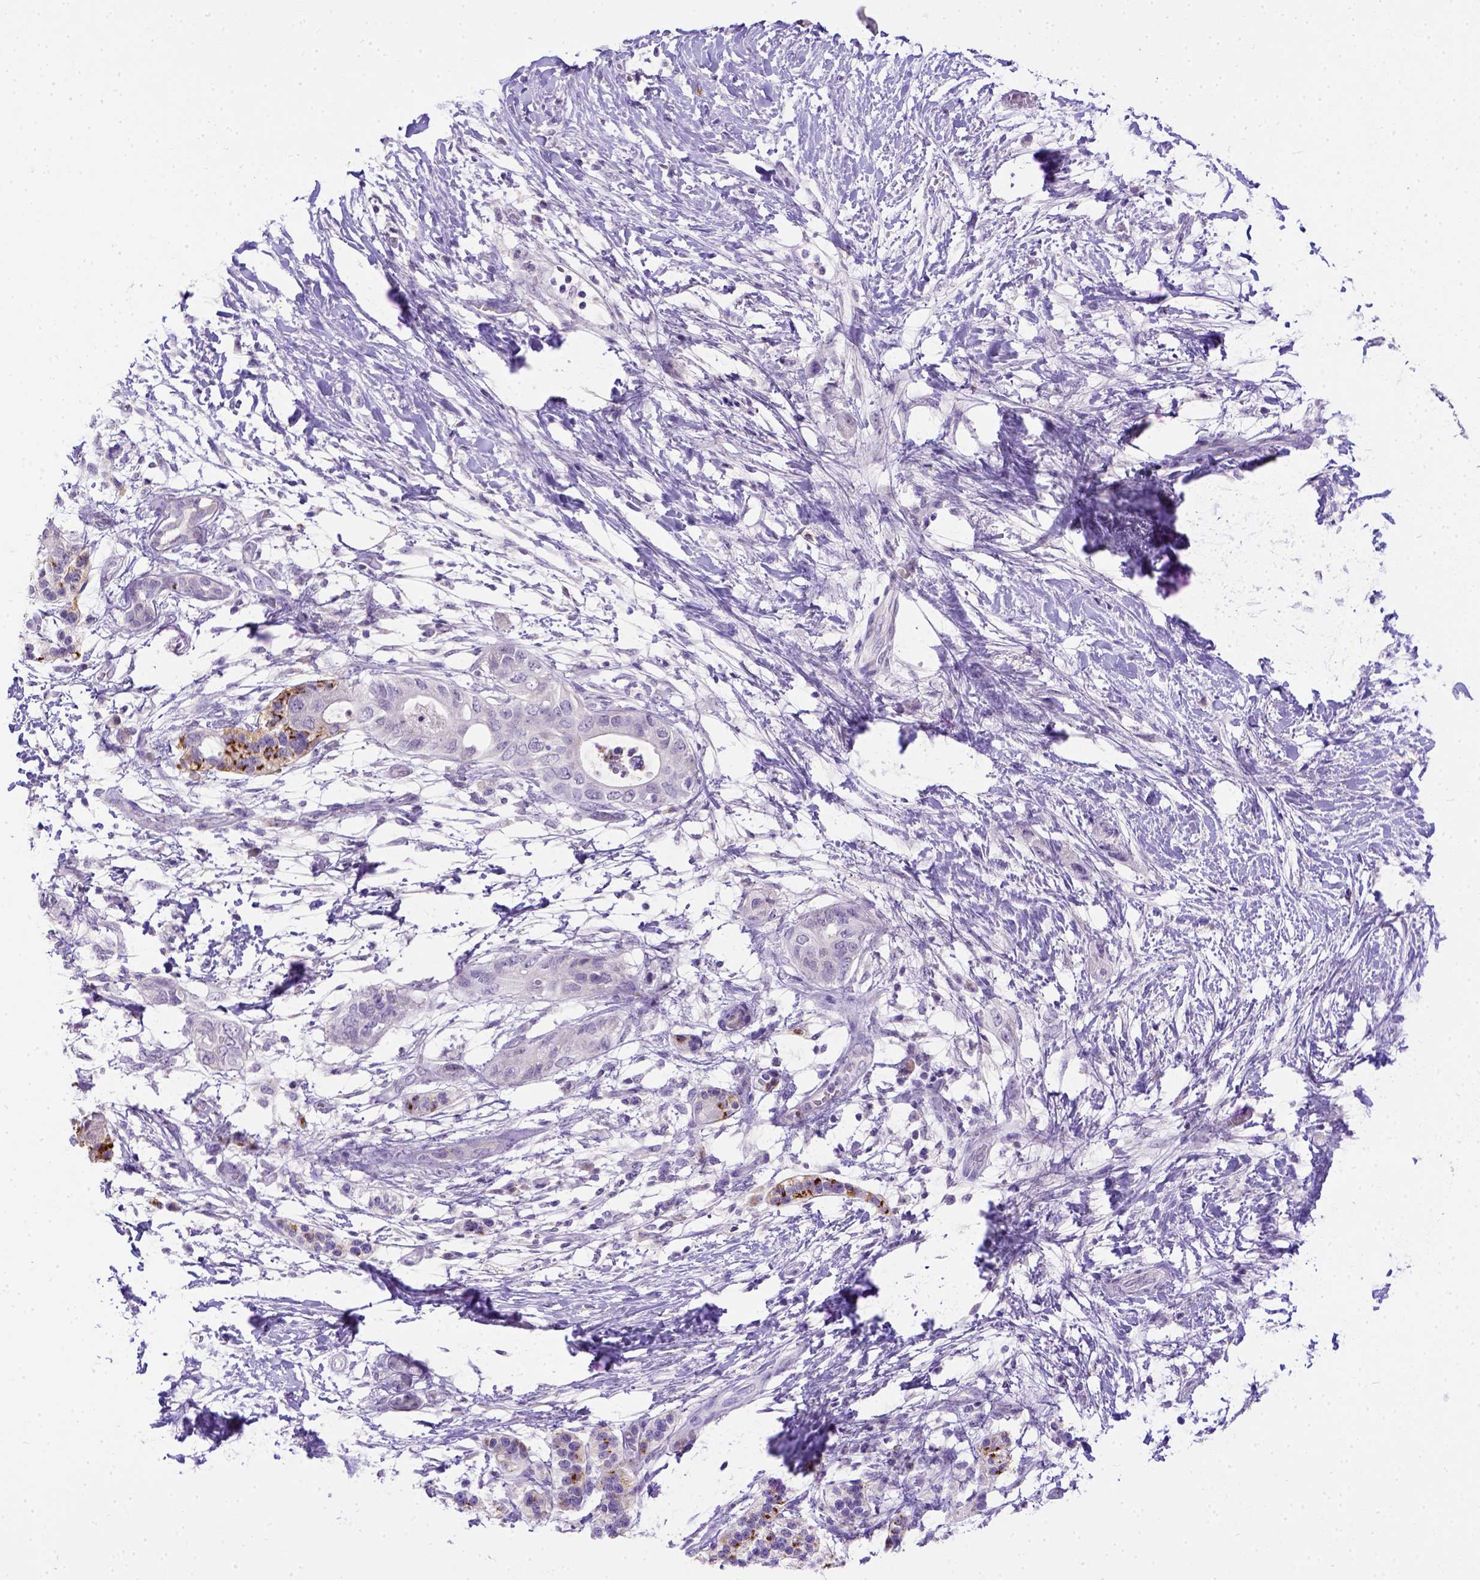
{"staining": {"intensity": "negative", "quantity": "none", "location": "none"}, "tissue": "pancreatic cancer", "cell_type": "Tumor cells", "image_type": "cancer", "snomed": [{"axis": "morphology", "description": "Adenocarcinoma, NOS"}, {"axis": "topography", "description": "Pancreas"}], "caption": "This is an immunohistochemistry (IHC) photomicrograph of human pancreatic adenocarcinoma. There is no staining in tumor cells.", "gene": "B3GAT1", "patient": {"sex": "female", "age": 72}}